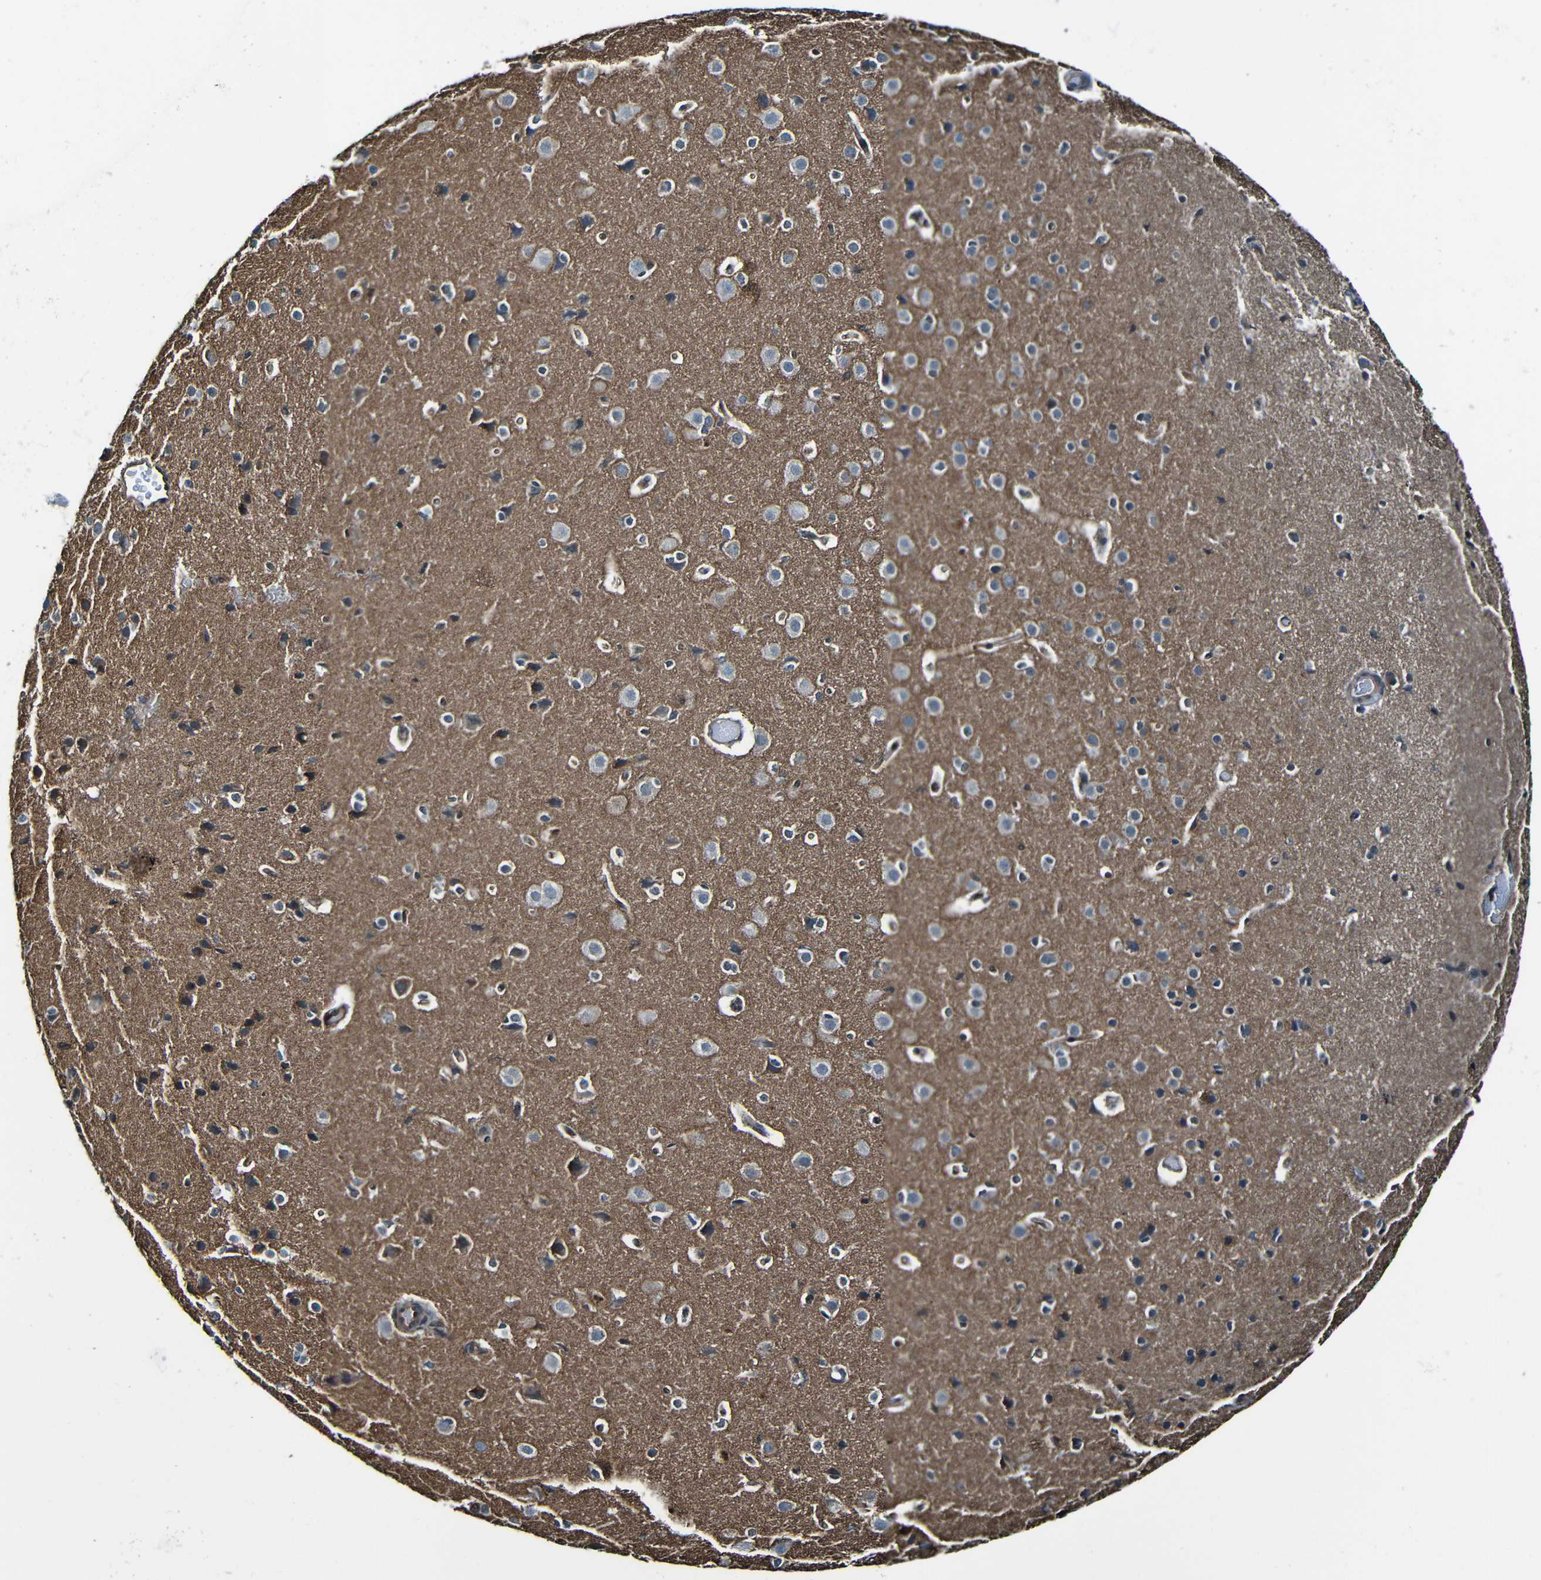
{"staining": {"intensity": "moderate", "quantity": ">75%", "location": "cytoplasmic/membranous"}, "tissue": "cerebral cortex", "cell_type": "Endothelial cells", "image_type": "normal", "snomed": [{"axis": "morphology", "description": "Normal tissue, NOS"}, {"axis": "morphology", "description": "Developmental malformation"}, {"axis": "topography", "description": "Cerebral cortex"}], "caption": "Immunohistochemical staining of normal human cerebral cortex shows medium levels of moderate cytoplasmic/membranous positivity in about >75% of endothelial cells.", "gene": "LGR5", "patient": {"sex": "female", "age": 30}}